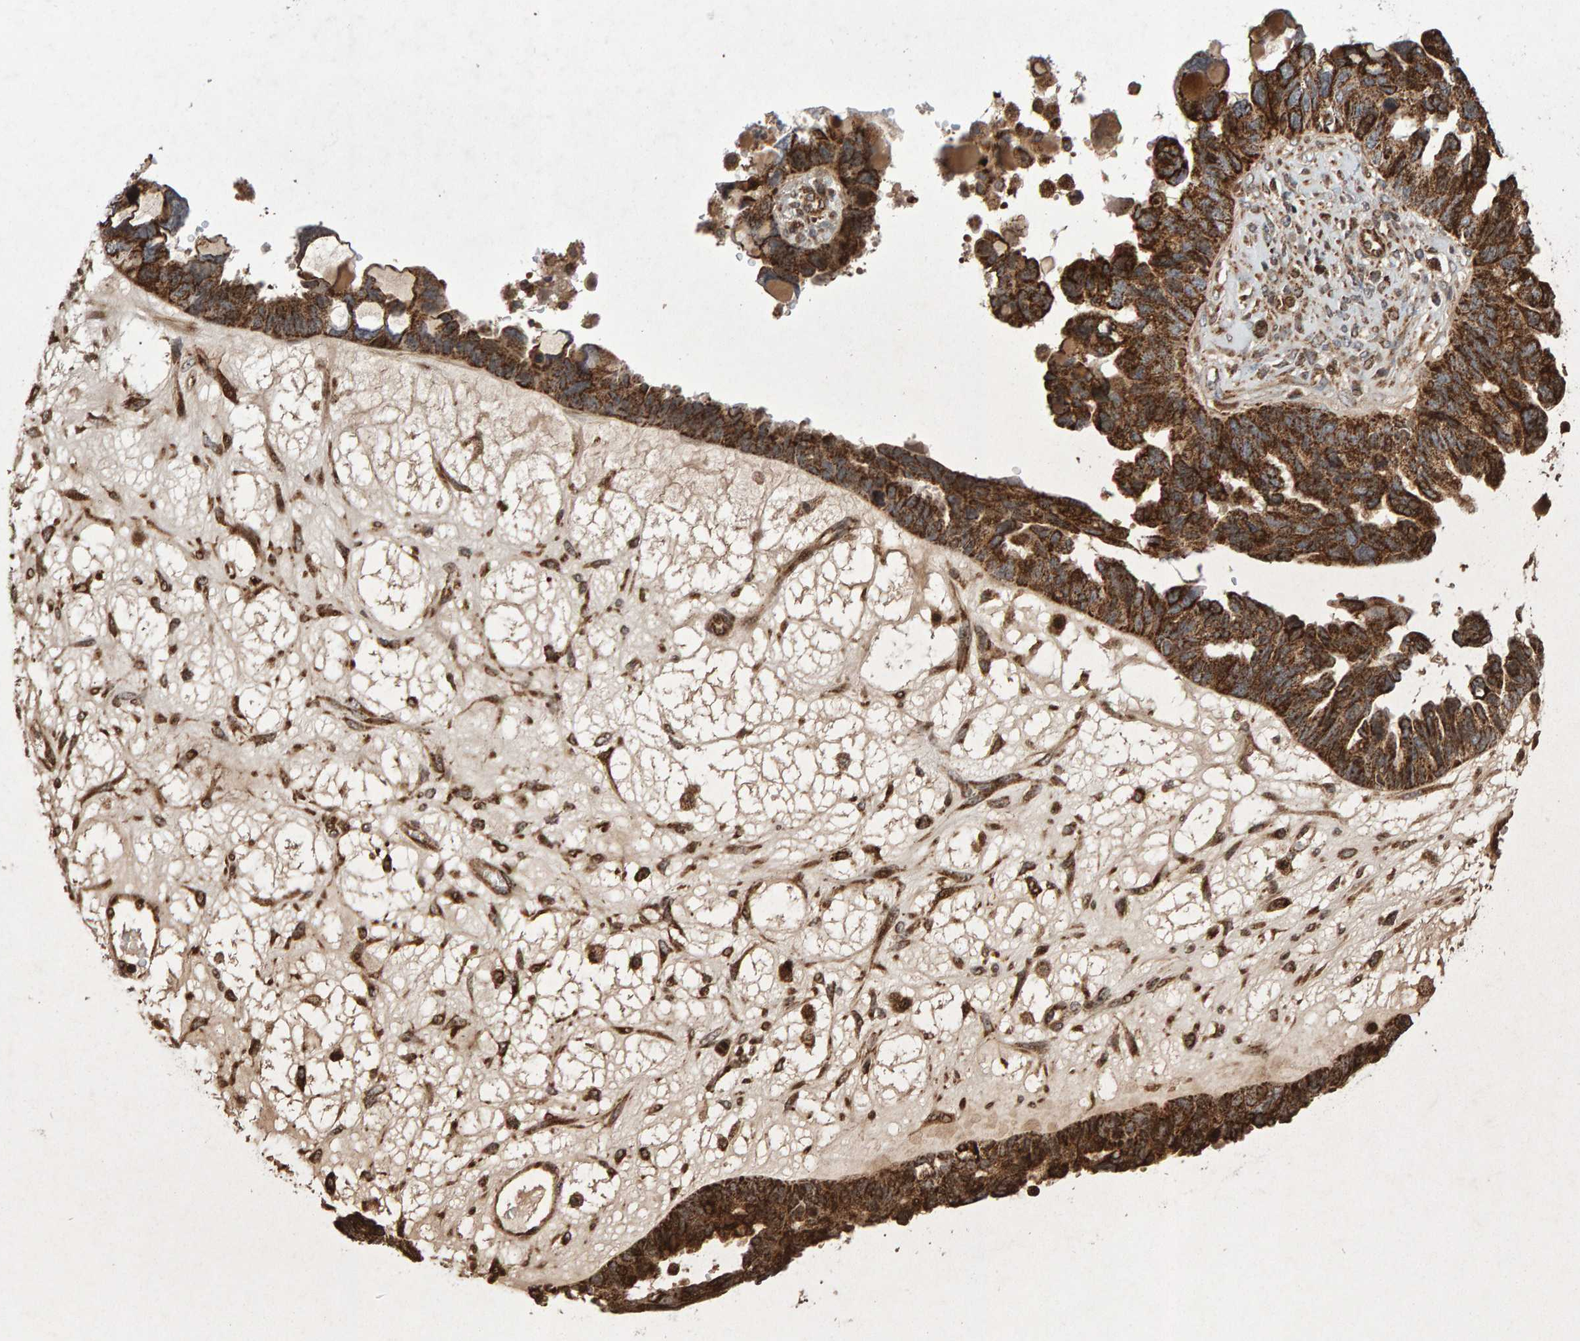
{"staining": {"intensity": "strong", "quantity": ">75%", "location": "cytoplasmic/membranous"}, "tissue": "ovarian cancer", "cell_type": "Tumor cells", "image_type": "cancer", "snomed": [{"axis": "morphology", "description": "Cystadenocarcinoma, serous, NOS"}, {"axis": "topography", "description": "Ovary"}], "caption": "DAB (3,3'-diaminobenzidine) immunohistochemical staining of serous cystadenocarcinoma (ovarian) displays strong cytoplasmic/membranous protein staining in about >75% of tumor cells.", "gene": "PECR", "patient": {"sex": "female", "age": 79}}